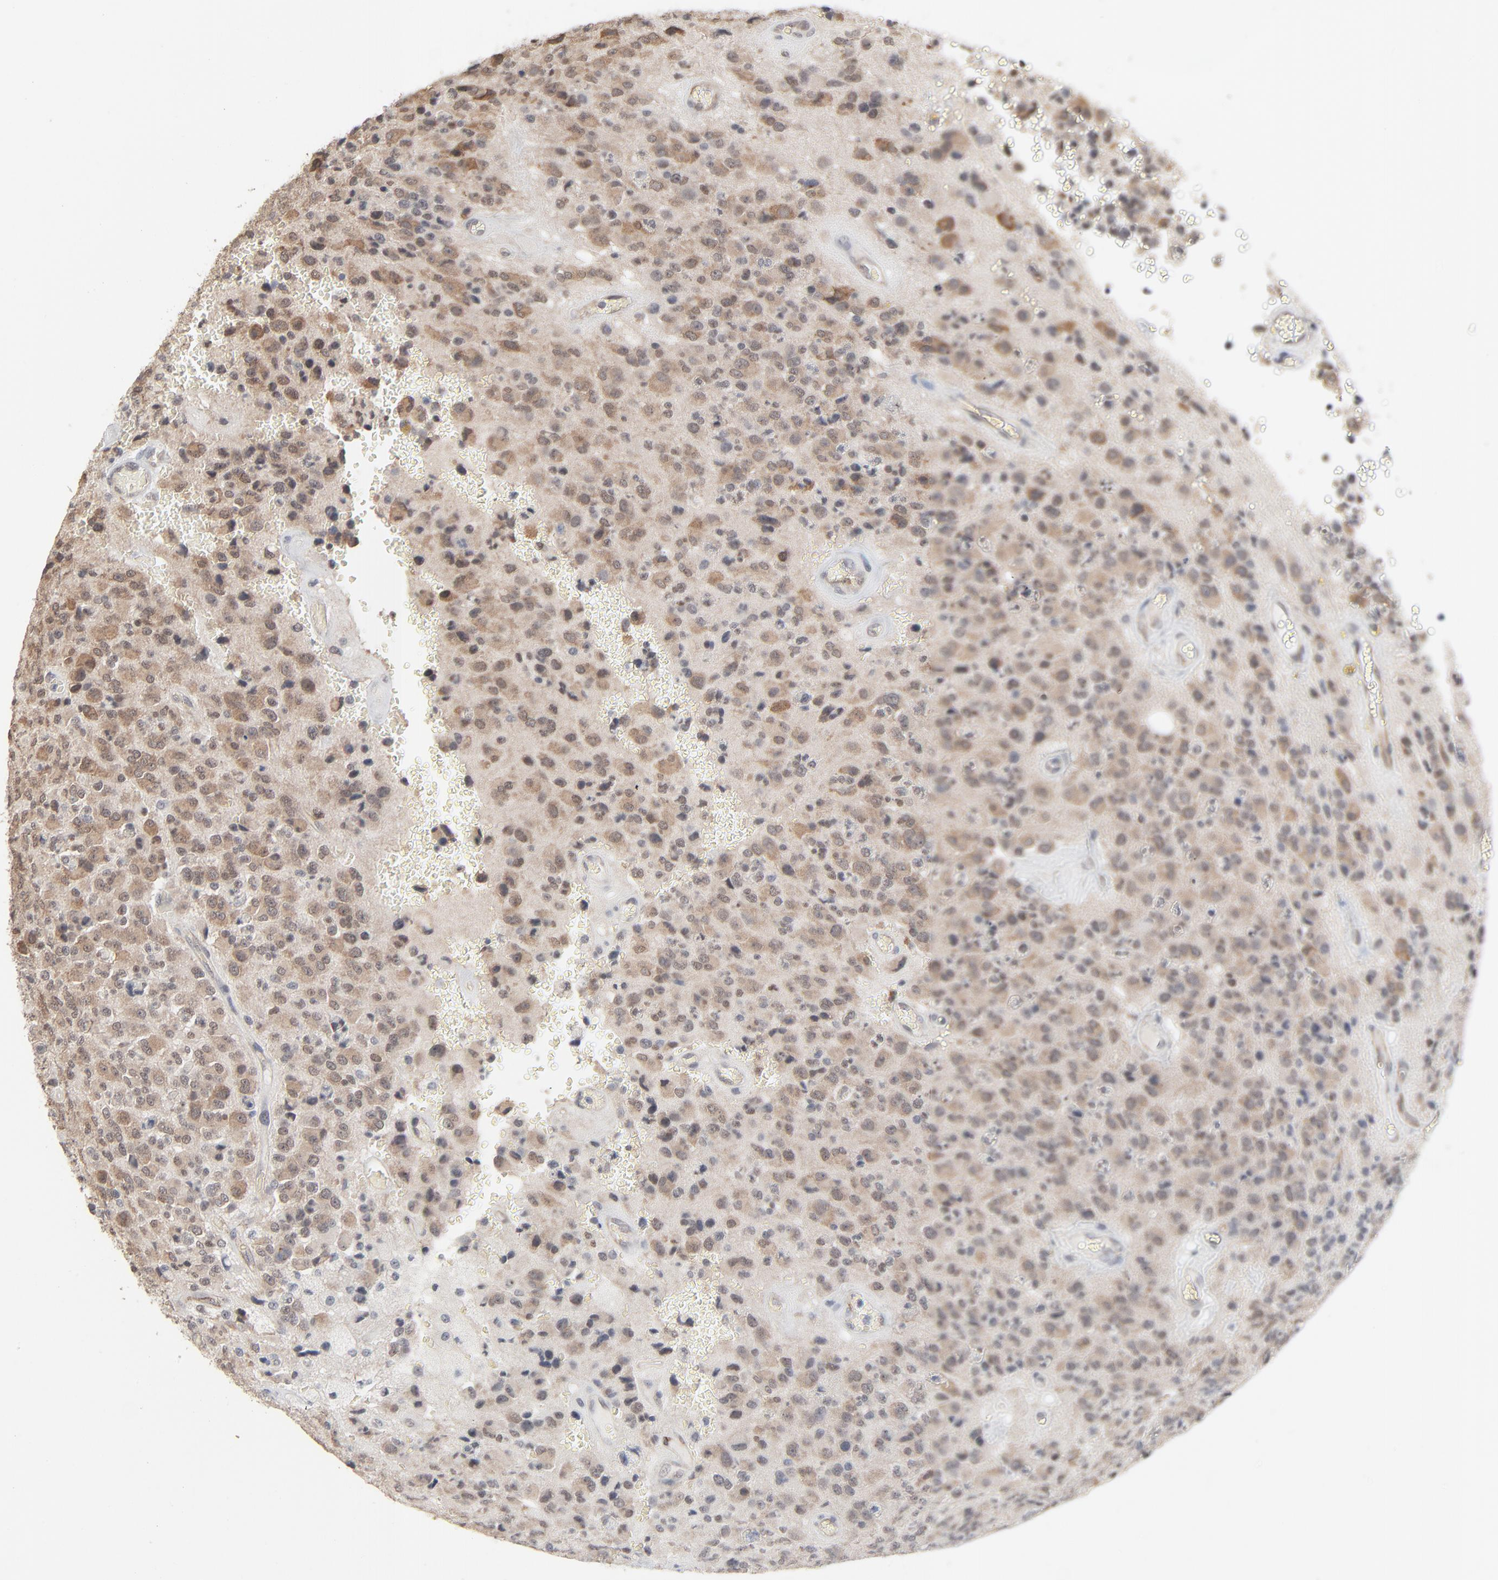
{"staining": {"intensity": "weak", "quantity": "25%-75%", "location": "cytoplasmic/membranous"}, "tissue": "glioma", "cell_type": "Tumor cells", "image_type": "cancer", "snomed": [{"axis": "morphology", "description": "Glioma, malignant, High grade"}, {"axis": "topography", "description": "pancreas cauda"}], "caption": "Brown immunohistochemical staining in human glioma reveals weak cytoplasmic/membranous expression in about 25%-75% of tumor cells.", "gene": "ITPR3", "patient": {"sex": "male", "age": 60}}